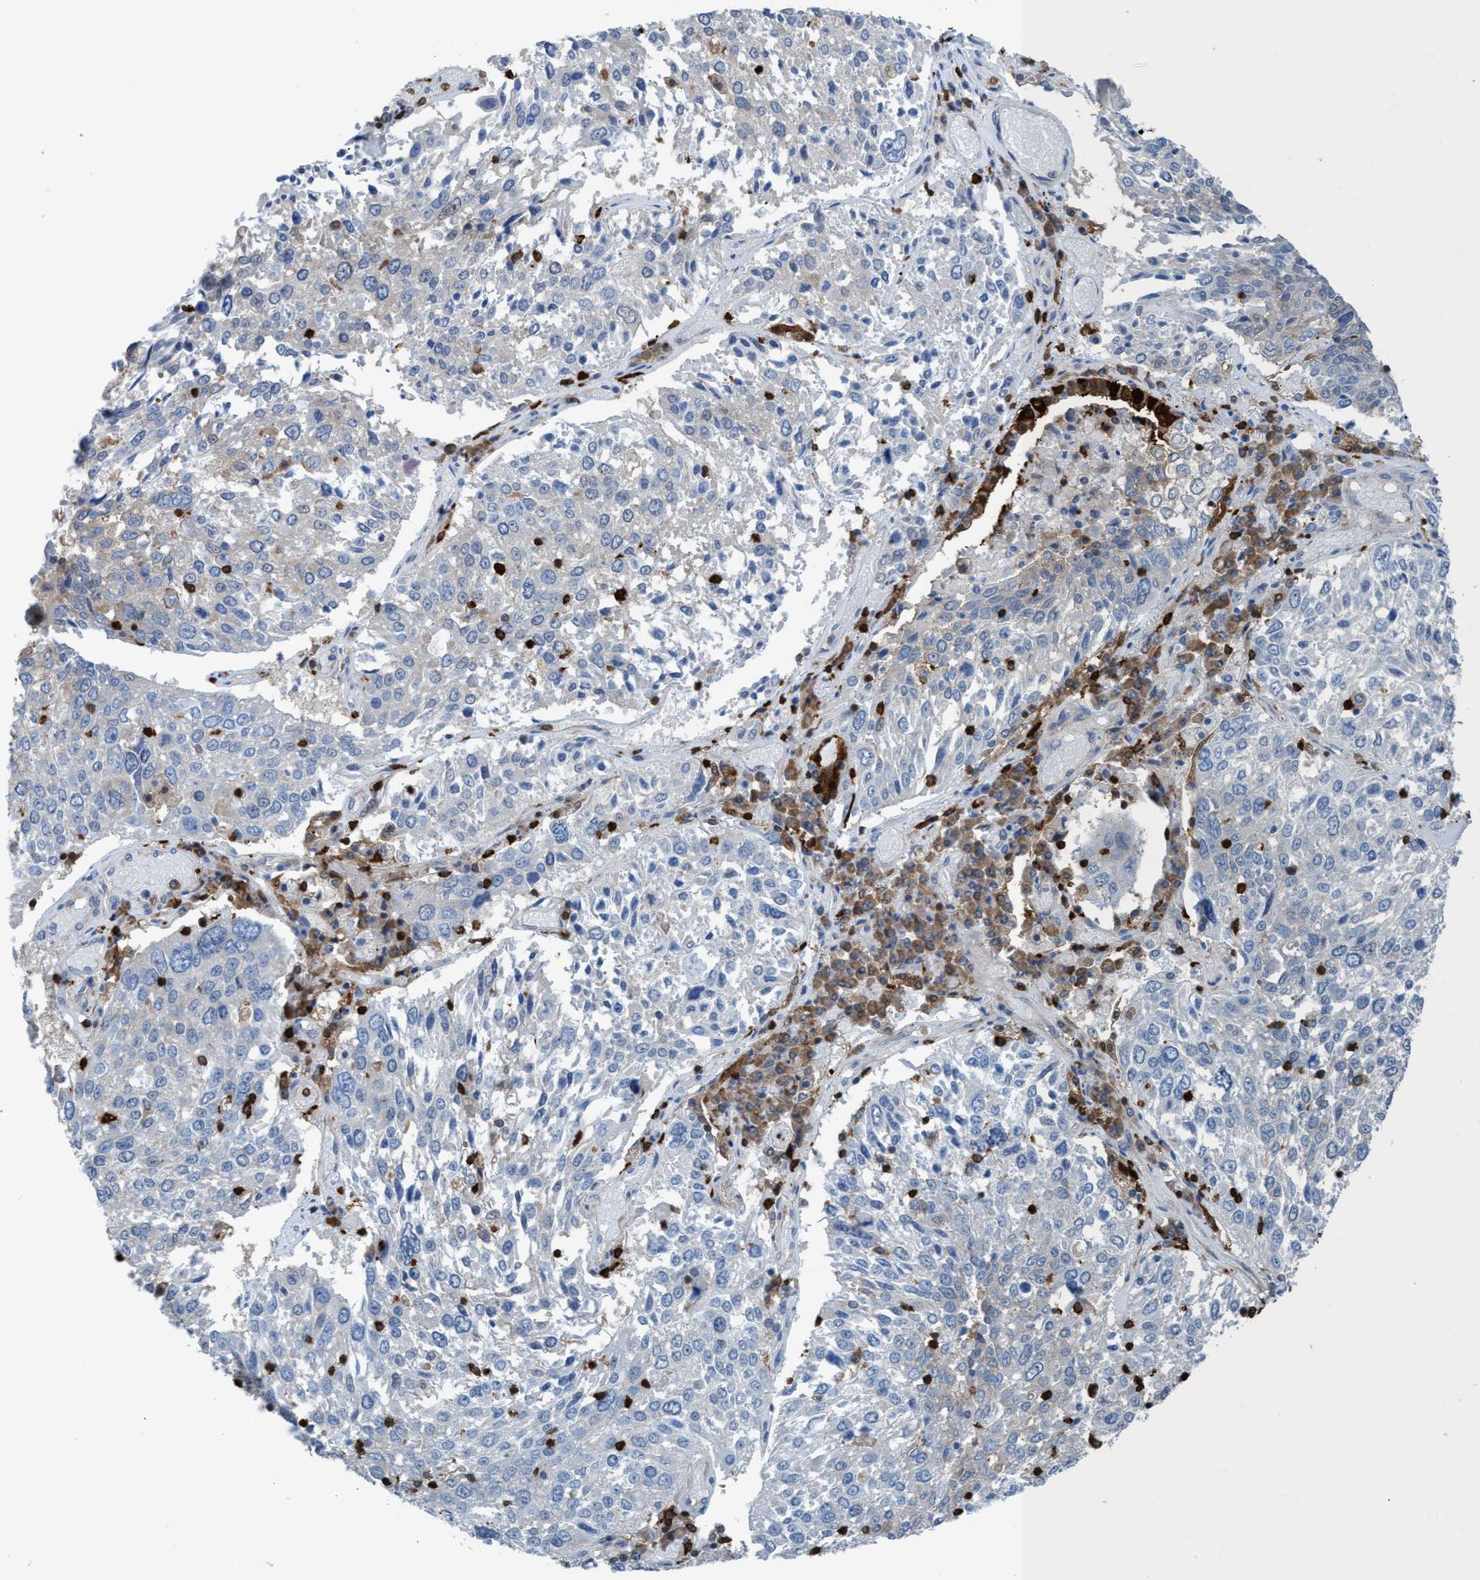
{"staining": {"intensity": "negative", "quantity": "none", "location": "none"}, "tissue": "lung cancer", "cell_type": "Tumor cells", "image_type": "cancer", "snomed": [{"axis": "morphology", "description": "Squamous cell carcinoma, NOS"}, {"axis": "topography", "description": "Lung"}], "caption": "Histopathology image shows no protein expression in tumor cells of lung cancer tissue.", "gene": "EZR", "patient": {"sex": "male", "age": 65}}